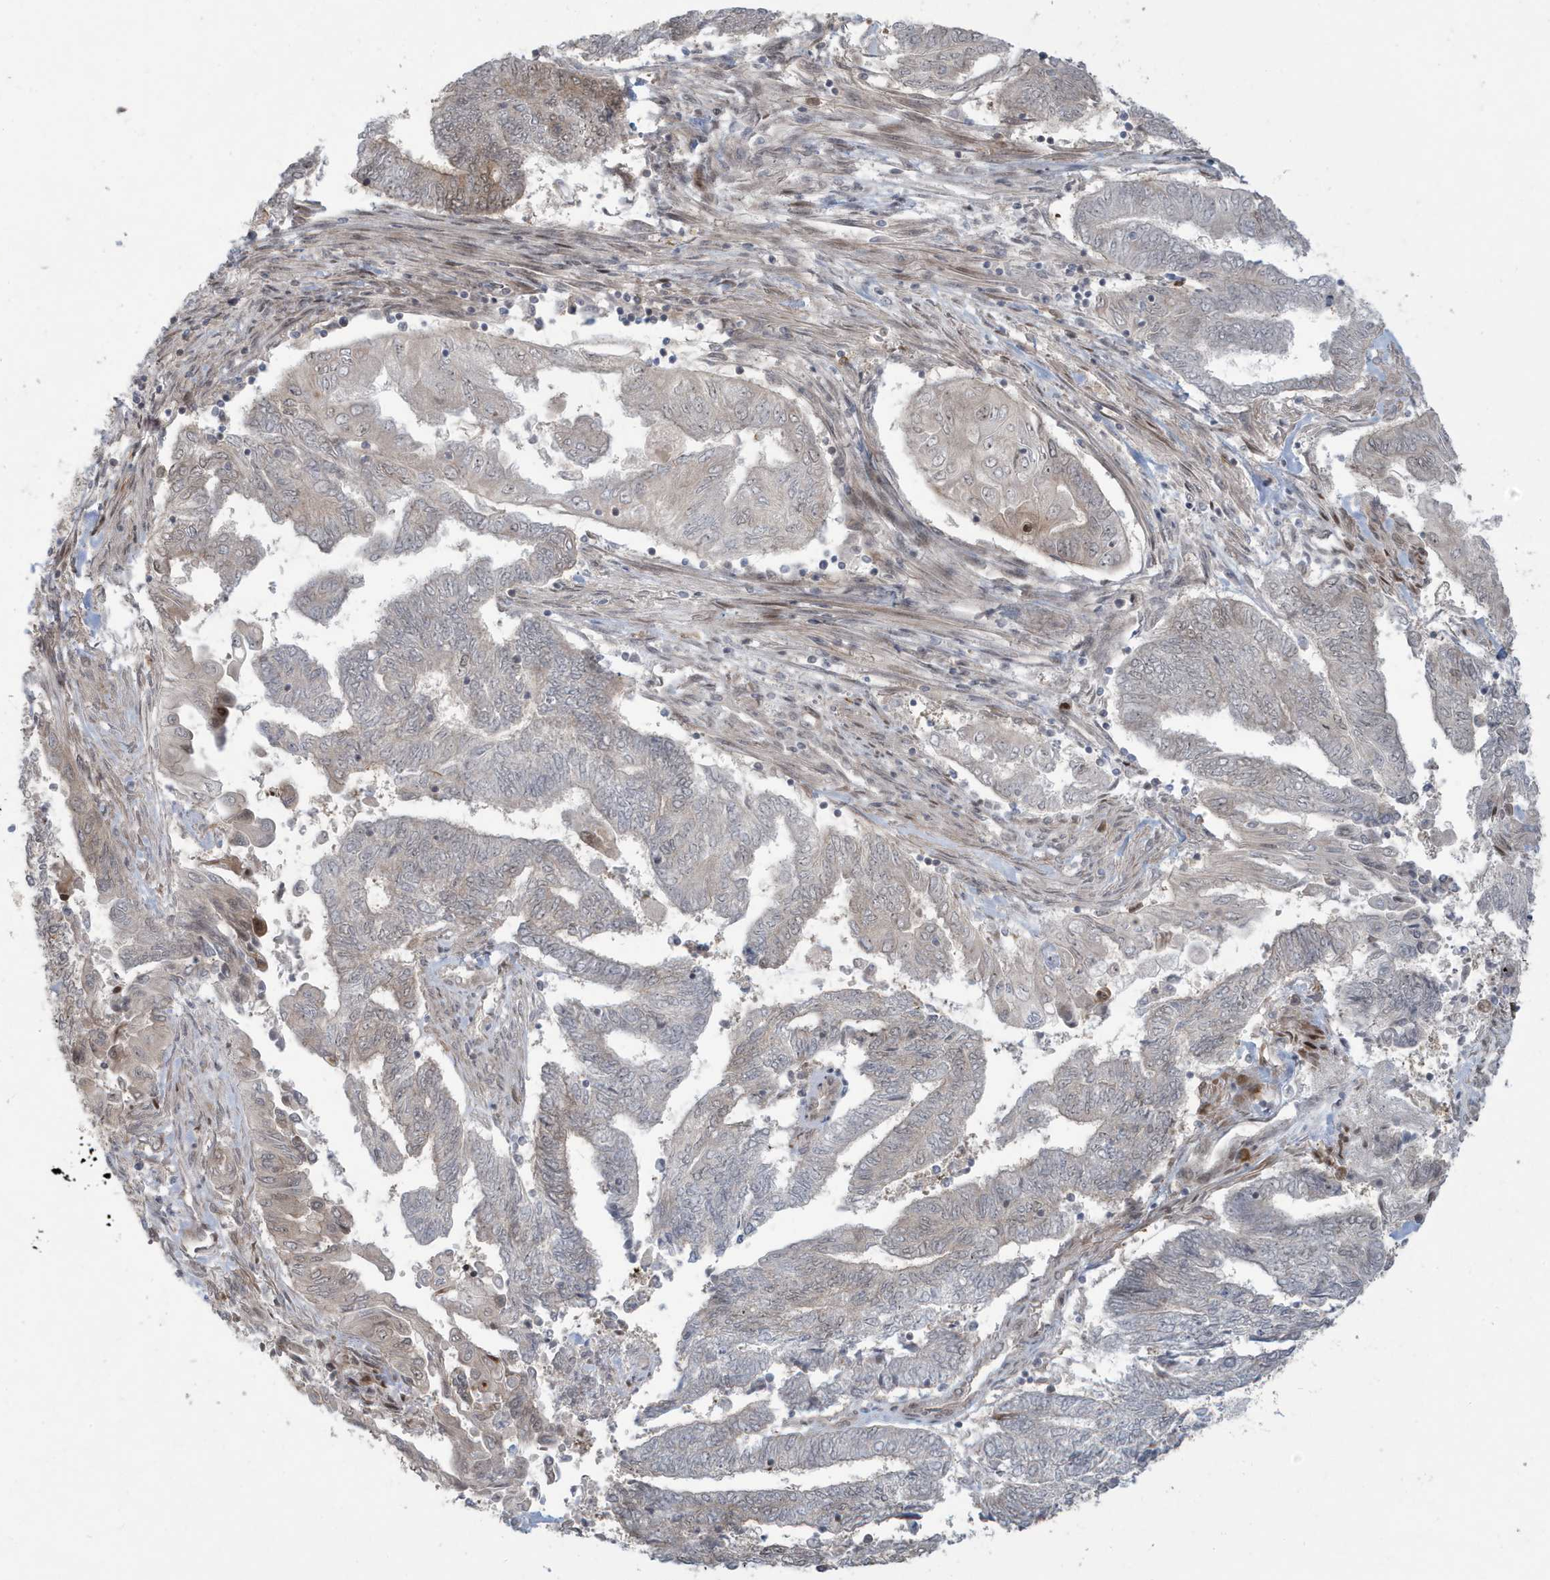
{"staining": {"intensity": "weak", "quantity": "25%-75%", "location": "cytoplasmic/membranous"}, "tissue": "endometrial cancer", "cell_type": "Tumor cells", "image_type": "cancer", "snomed": [{"axis": "morphology", "description": "Adenocarcinoma, NOS"}, {"axis": "topography", "description": "Uterus"}, {"axis": "topography", "description": "Endometrium"}], "caption": "A low amount of weak cytoplasmic/membranous staining is seen in about 25%-75% of tumor cells in endometrial cancer (adenocarcinoma) tissue. (IHC, brightfield microscopy, high magnification).", "gene": "C1orf52", "patient": {"sex": "female", "age": 70}}